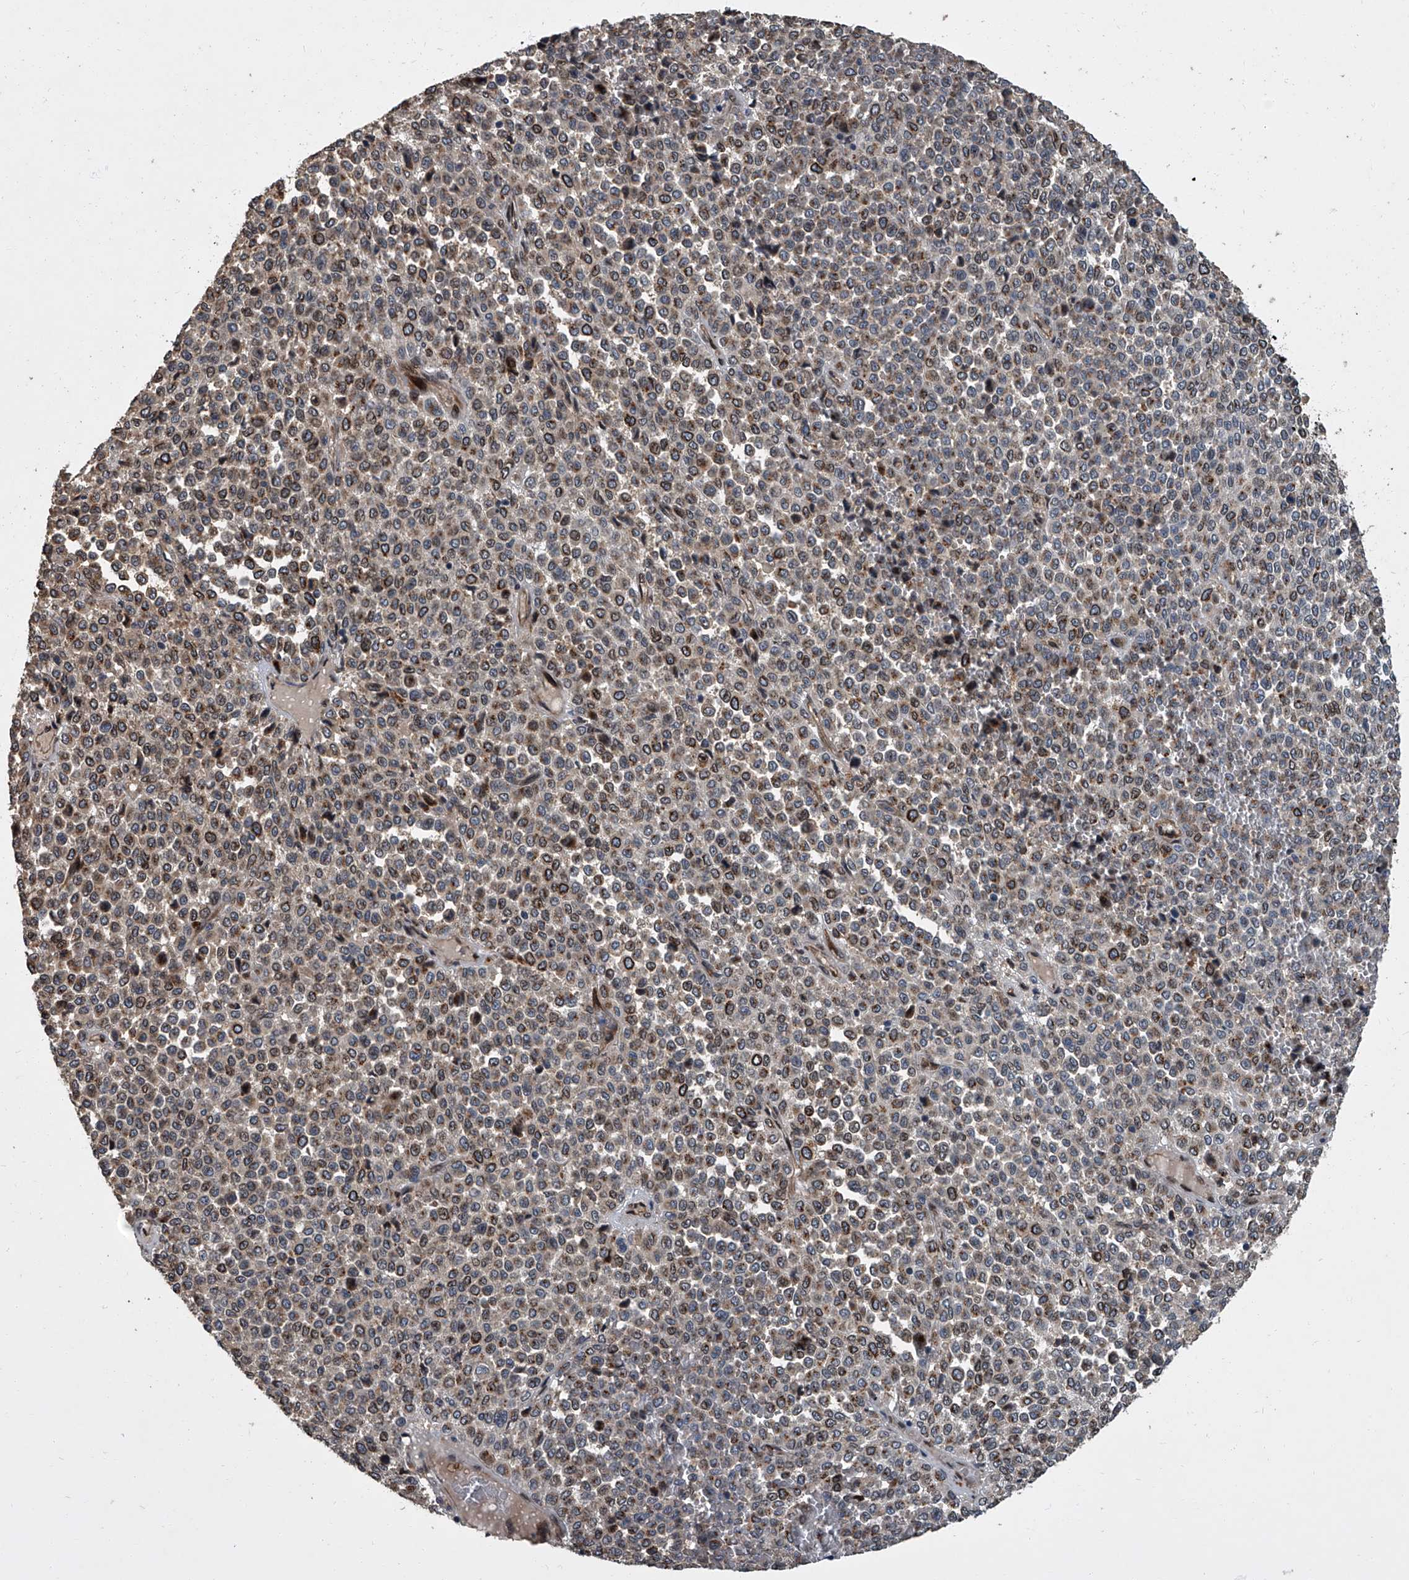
{"staining": {"intensity": "moderate", "quantity": "25%-75%", "location": "cytoplasmic/membranous,nuclear"}, "tissue": "melanoma", "cell_type": "Tumor cells", "image_type": "cancer", "snomed": [{"axis": "morphology", "description": "Malignant melanoma, Metastatic site"}, {"axis": "topography", "description": "Pancreas"}], "caption": "IHC (DAB (3,3'-diaminobenzidine)) staining of human melanoma reveals moderate cytoplasmic/membranous and nuclear protein expression in about 25%-75% of tumor cells. The protein of interest is stained brown, and the nuclei are stained in blue (DAB IHC with brightfield microscopy, high magnification).", "gene": "LRRC8C", "patient": {"sex": "female", "age": 30}}